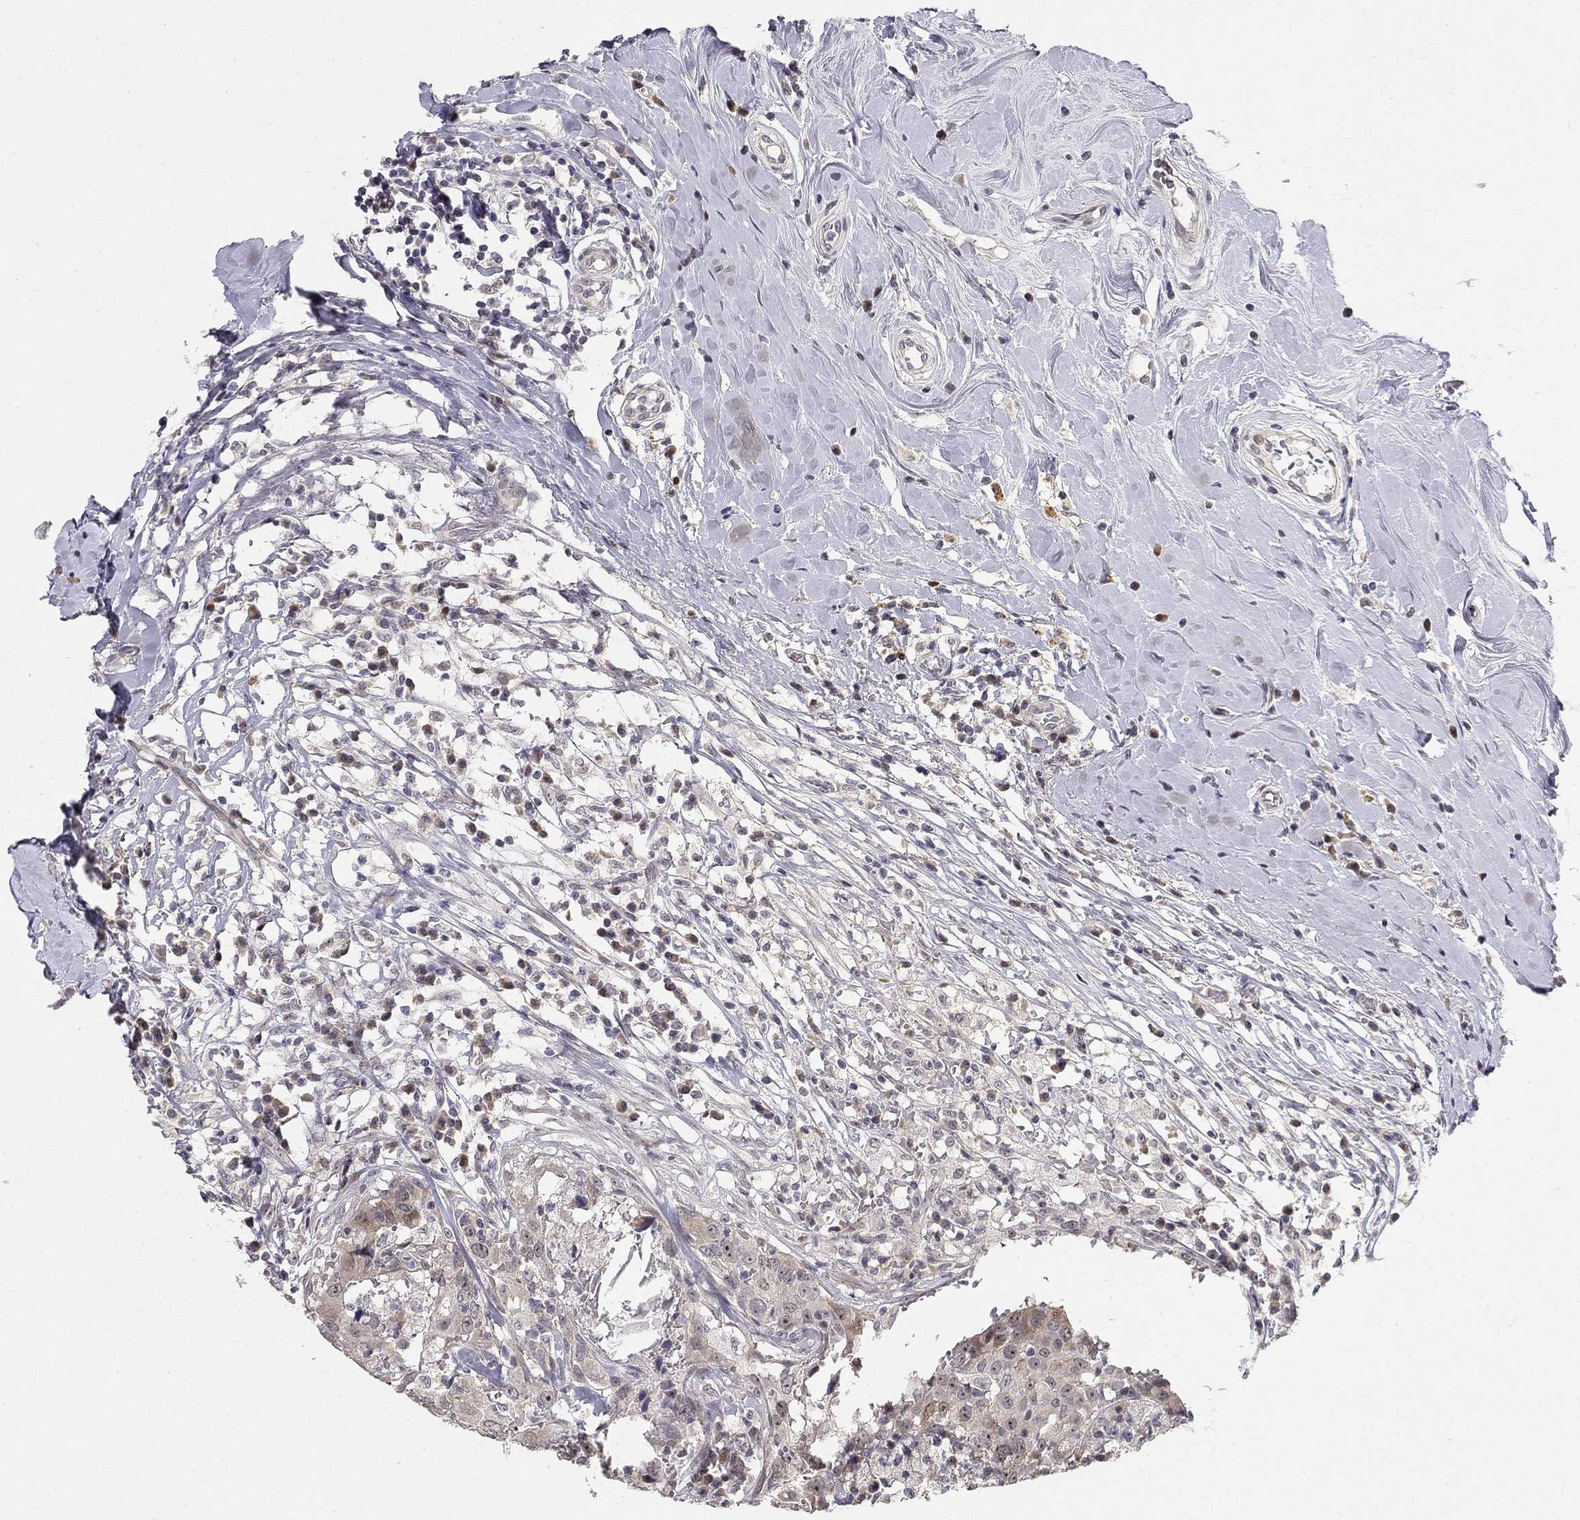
{"staining": {"intensity": "weak", "quantity": "<25%", "location": "cytoplasmic/membranous"}, "tissue": "breast cancer", "cell_type": "Tumor cells", "image_type": "cancer", "snomed": [{"axis": "morphology", "description": "Duct carcinoma"}, {"axis": "topography", "description": "Breast"}], "caption": "A micrograph of breast intraductal carcinoma stained for a protein demonstrates no brown staining in tumor cells. (Brightfield microscopy of DAB (3,3'-diaminobenzidine) IHC at high magnification).", "gene": "STXBP6", "patient": {"sex": "female", "age": 27}}